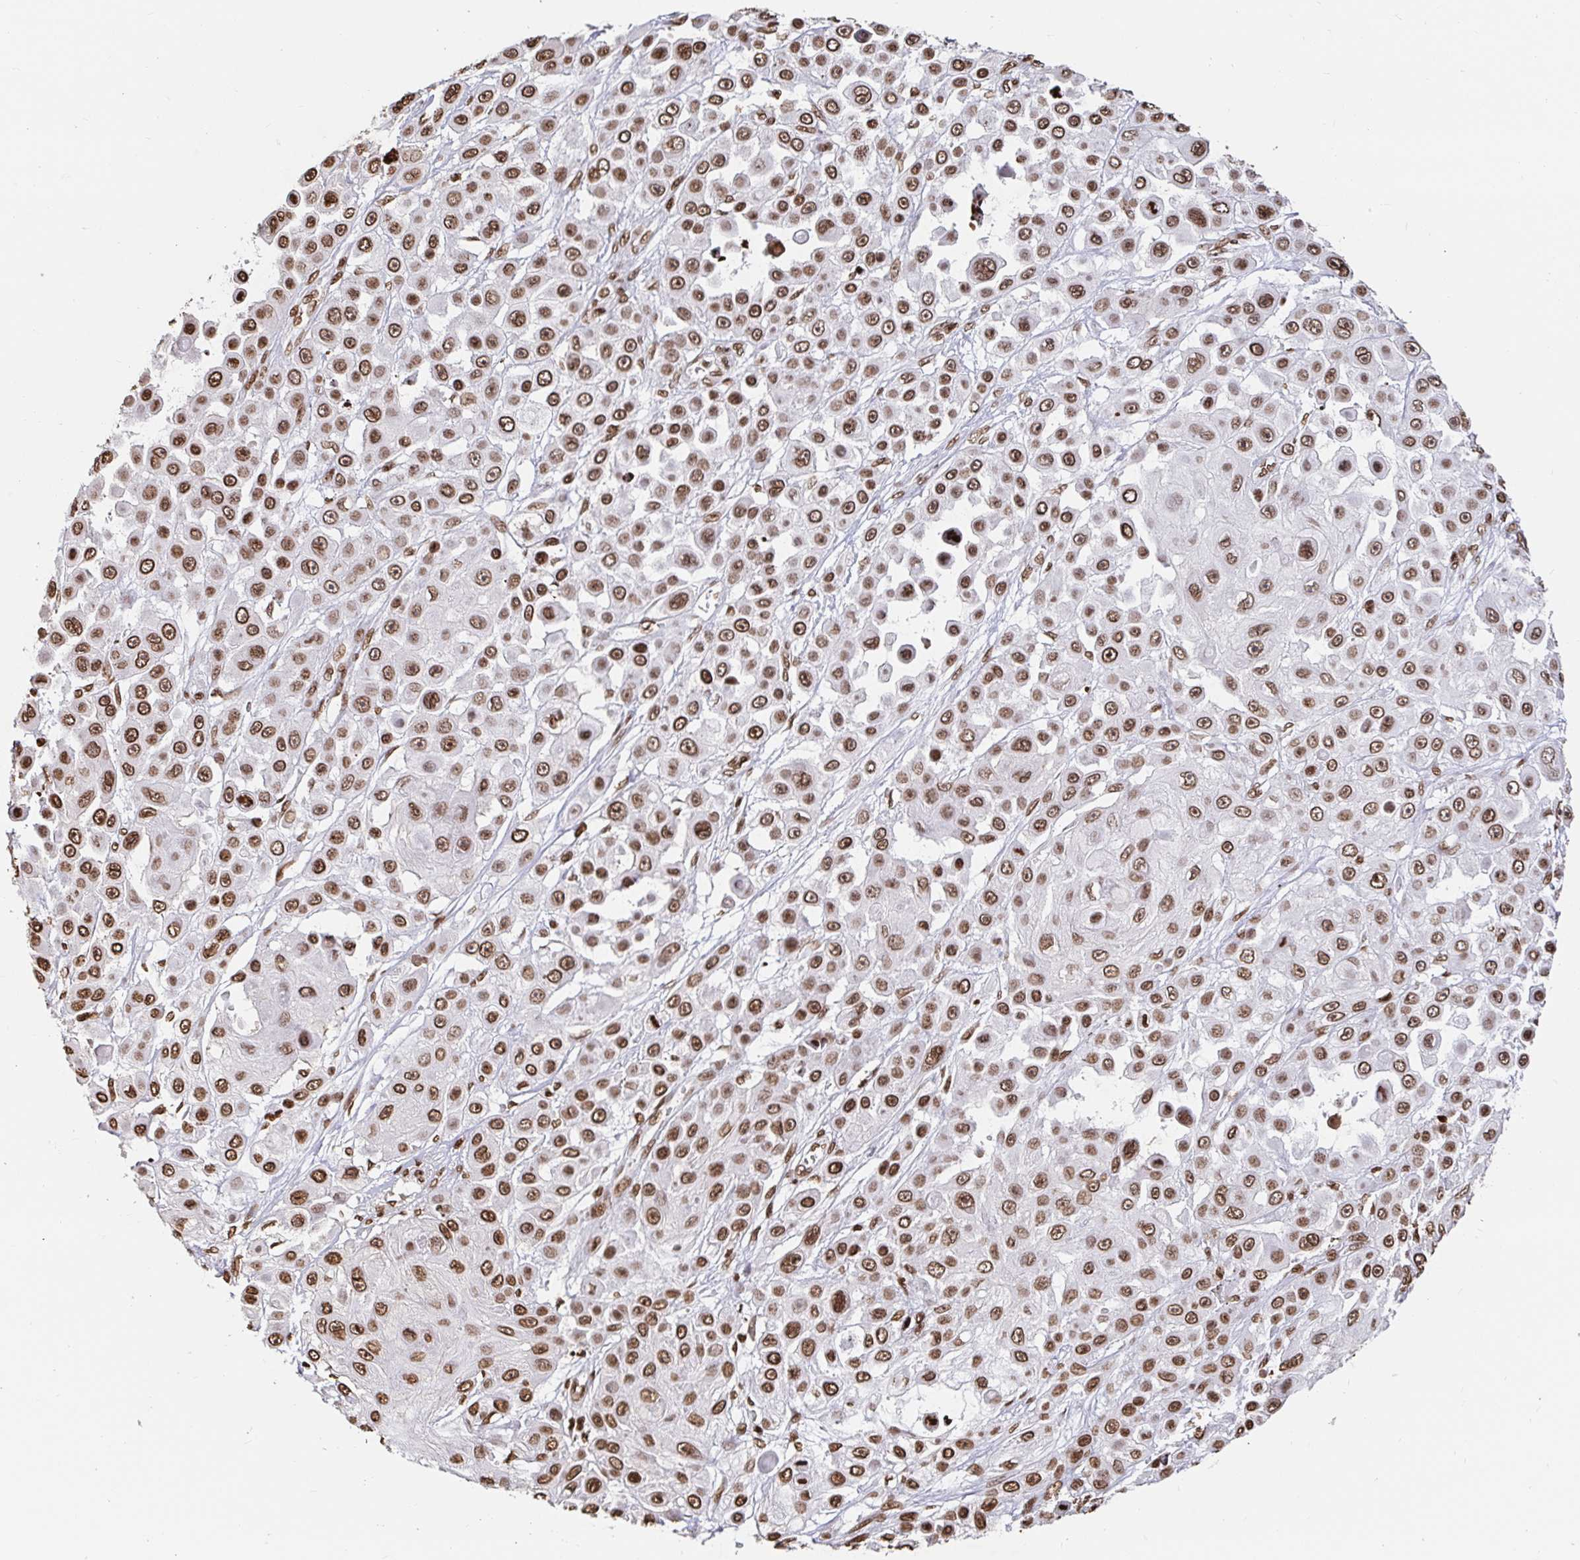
{"staining": {"intensity": "moderate", "quantity": ">75%", "location": "nuclear"}, "tissue": "skin cancer", "cell_type": "Tumor cells", "image_type": "cancer", "snomed": [{"axis": "morphology", "description": "Squamous cell carcinoma, NOS"}, {"axis": "topography", "description": "Skin"}], "caption": "High-magnification brightfield microscopy of skin squamous cell carcinoma stained with DAB (brown) and counterstained with hematoxylin (blue). tumor cells exhibit moderate nuclear expression is appreciated in approximately>75% of cells.", "gene": "H2BC5", "patient": {"sex": "male", "age": 67}}